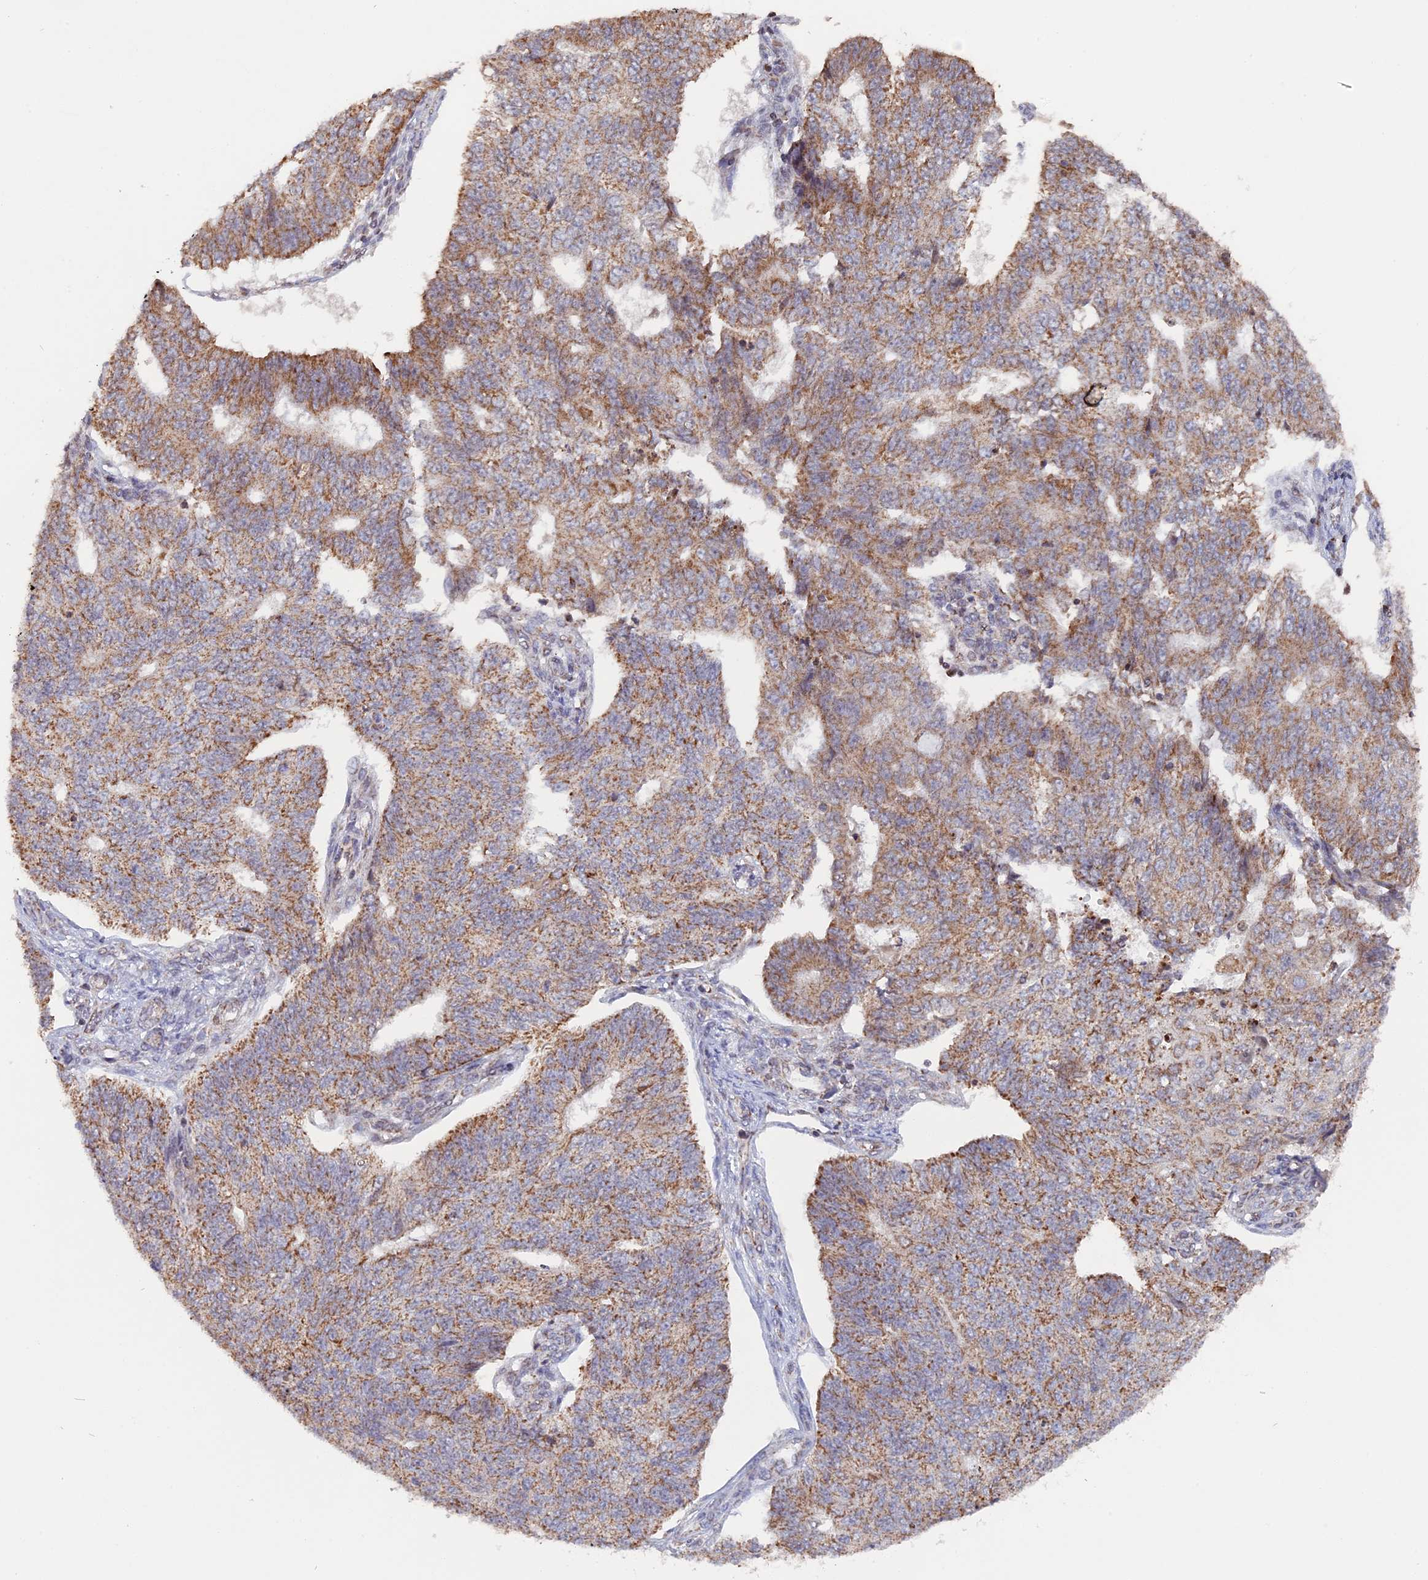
{"staining": {"intensity": "weak", "quantity": ">75%", "location": "cytoplasmic/membranous"}, "tissue": "endometrial cancer", "cell_type": "Tumor cells", "image_type": "cancer", "snomed": [{"axis": "morphology", "description": "Adenocarcinoma, NOS"}, {"axis": "topography", "description": "Endometrium"}], "caption": "Adenocarcinoma (endometrial) was stained to show a protein in brown. There is low levels of weak cytoplasmic/membranous staining in about >75% of tumor cells.", "gene": "MPV17L", "patient": {"sex": "female", "age": 32}}